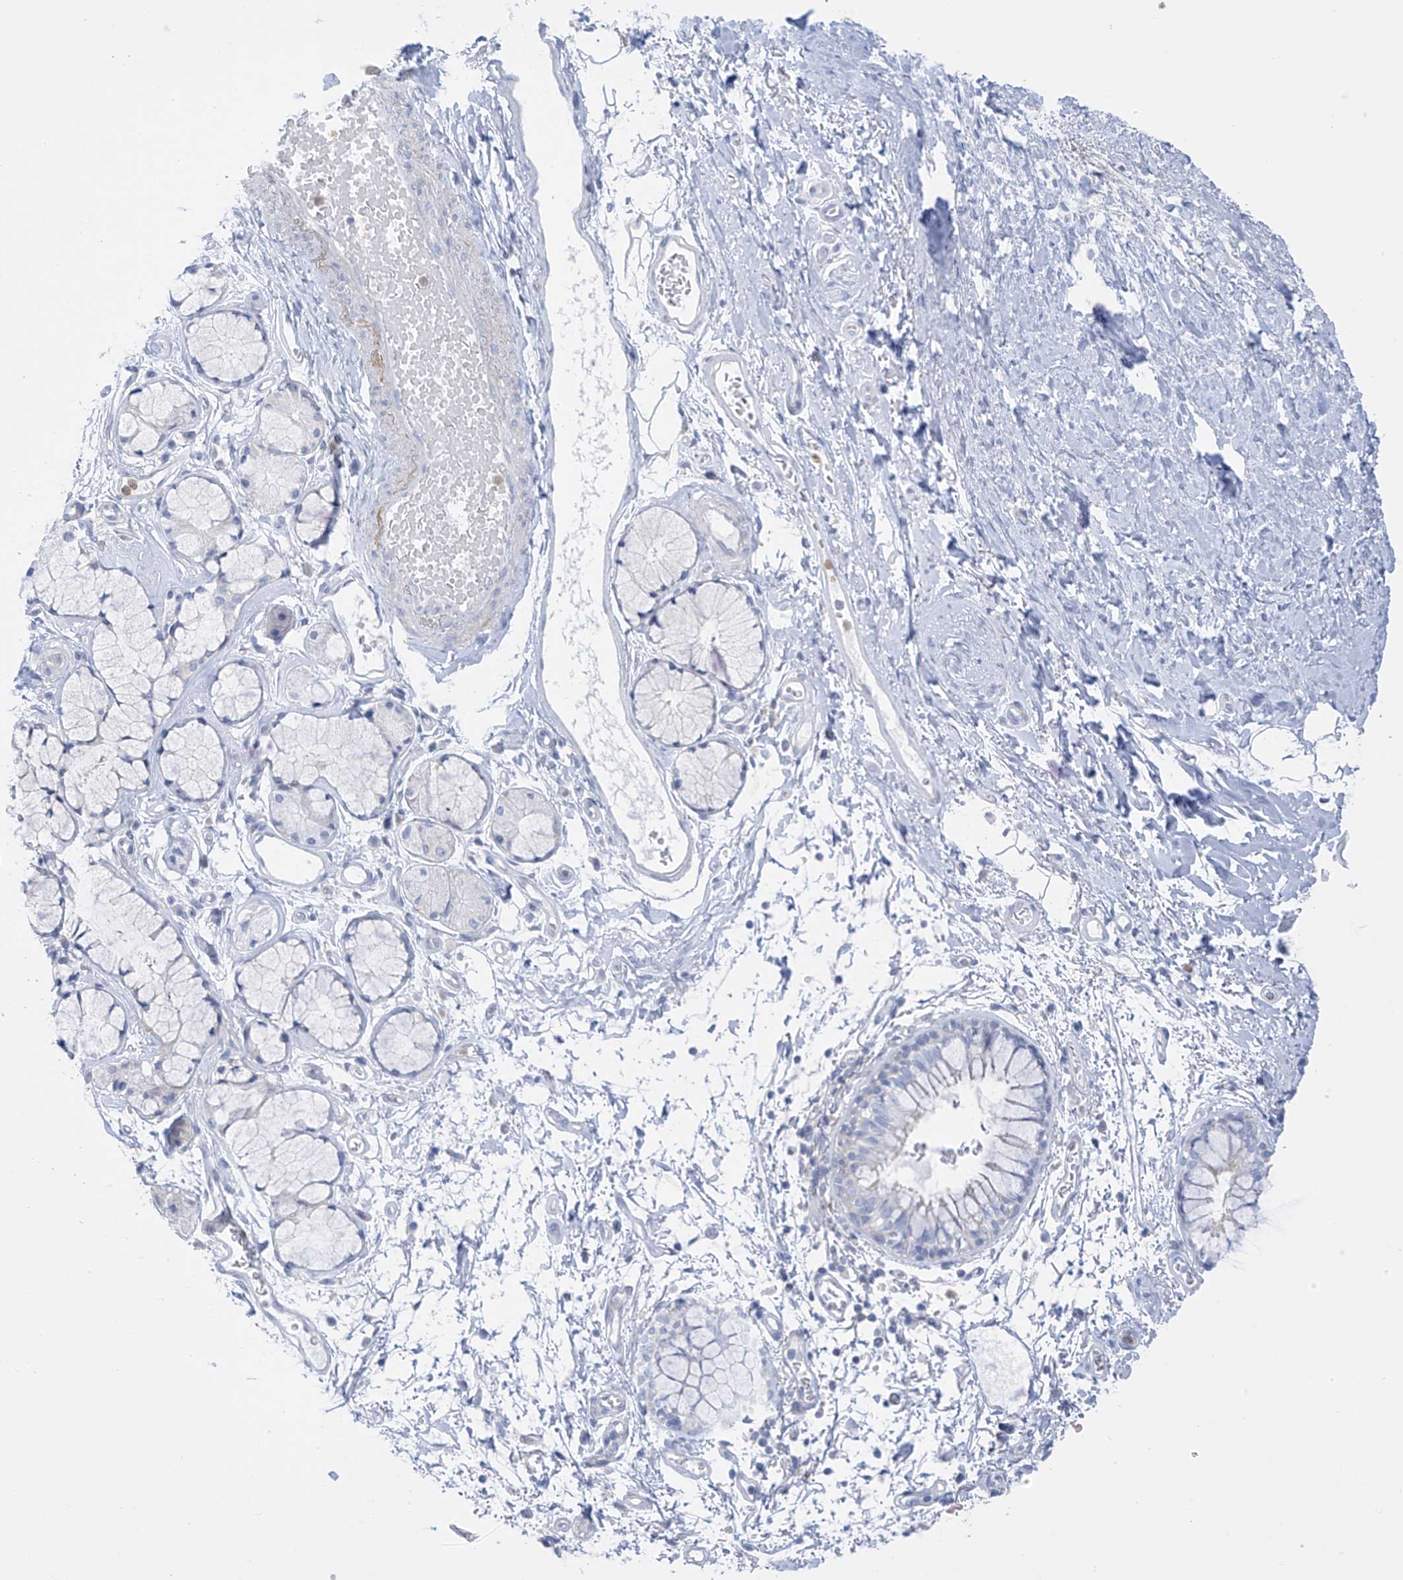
{"staining": {"intensity": "negative", "quantity": "none", "location": "none"}, "tissue": "bronchus", "cell_type": "Respiratory epithelial cells", "image_type": "normal", "snomed": [{"axis": "morphology", "description": "Normal tissue, NOS"}, {"axis": "topography", "description": "Cartilage tissue"}, {"axis": "topography", "description": "Bronchus"}], "caption": "Immunohistochemical staining of benign bronchus displays no significant staining in respiratory epithelial cells.", "gene": "FABP2", "patient": {"sex": "female", "age": 73}}